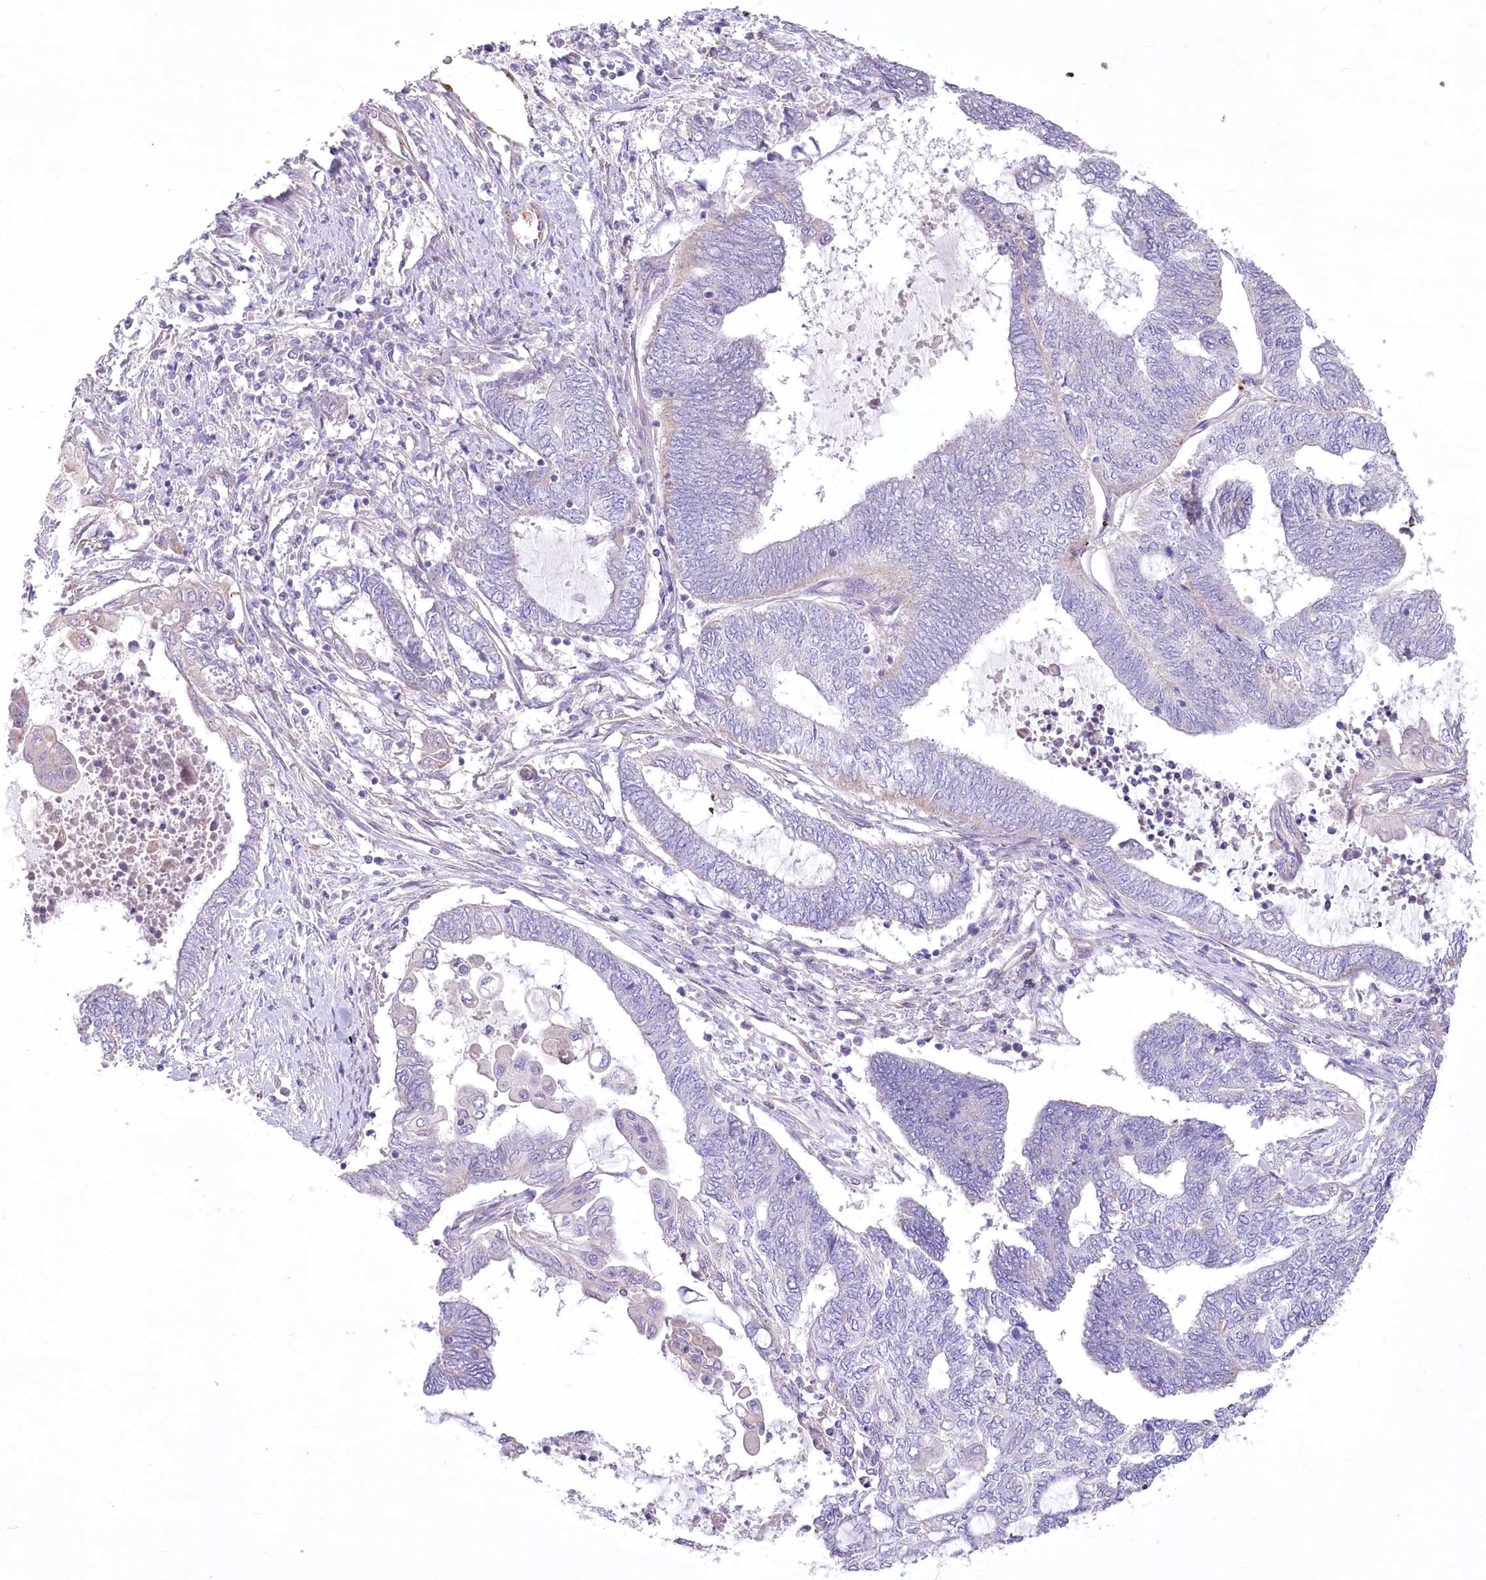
{"staining": {"intensity": "negative", "quantity": "none", "location": "none"}, "tissue": "endometrial cancer", "cell_type": "Tumor cells", "image_type": "cancer", "snomed": [{"axis": "morphology", "description": "Adenocarcinoma, NOS"}, {"axis": "topography", "description": "Uterus"}, {"axis": "topography", "description": "Endometrium"}], "caption": "This is a image of immunohistochemistry staining of adenocarcinoma (endometrial), which shows no positivity in tumor cells.", "gene": "ANGPTL3", "patient": {"sex": "female", "age": 70}}